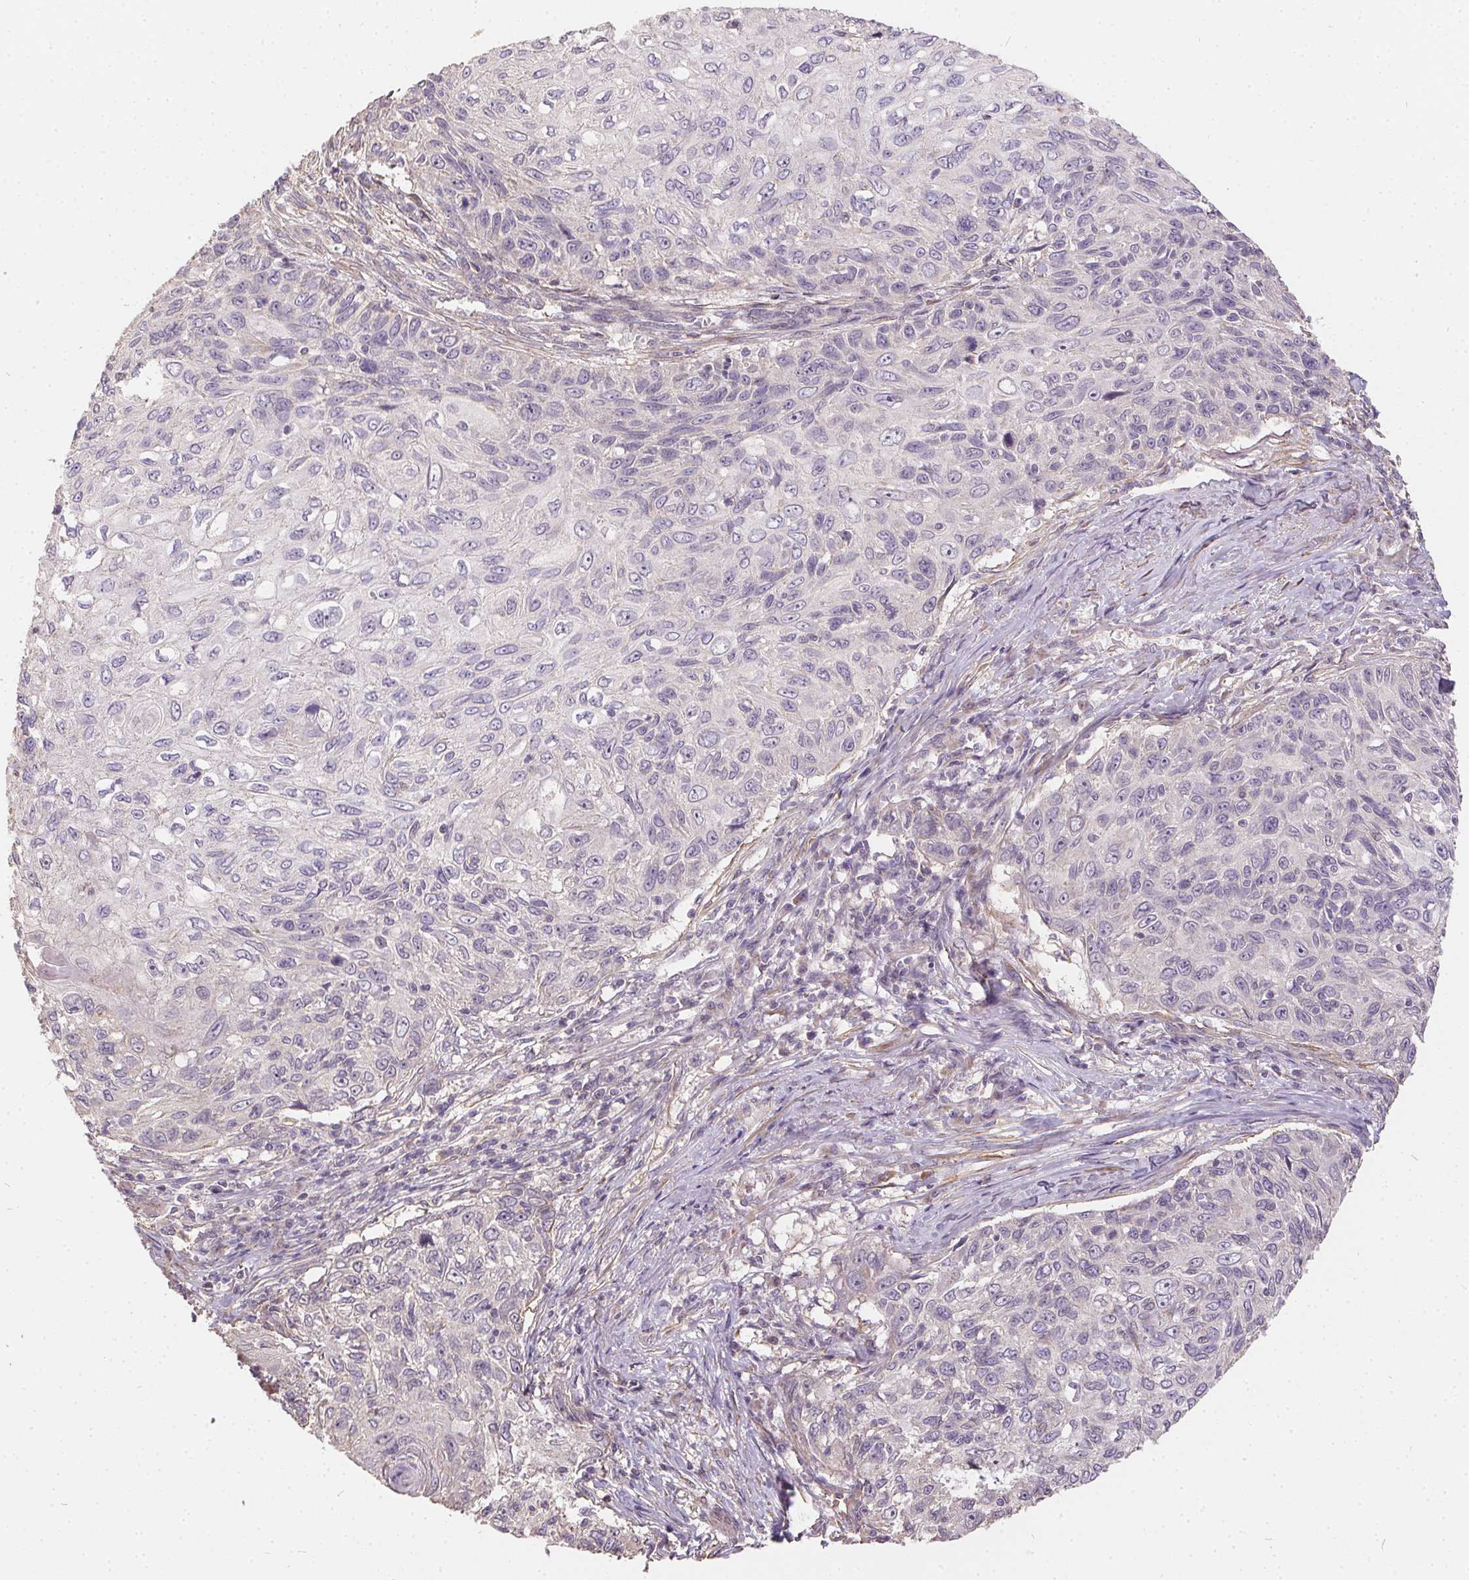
{"staining": {"intensity": "negative", "quantity": "none", "location": "none"}, "tissue": "skin cancer", "cell_type": "Tumor cells", "image_type": "cancer", "snomed": [{"axis": "morphology", "description": "Squamous cell carcinoma, NOS"}, {"axis": "topography", "description": "Skin"}], "caption": "The photomicrograph exhibits no significant staining in tumor cells of squamous cell carcinoma (skin).", "gene": "REV3L", "patient": {"sex": "male", "age": 92}}